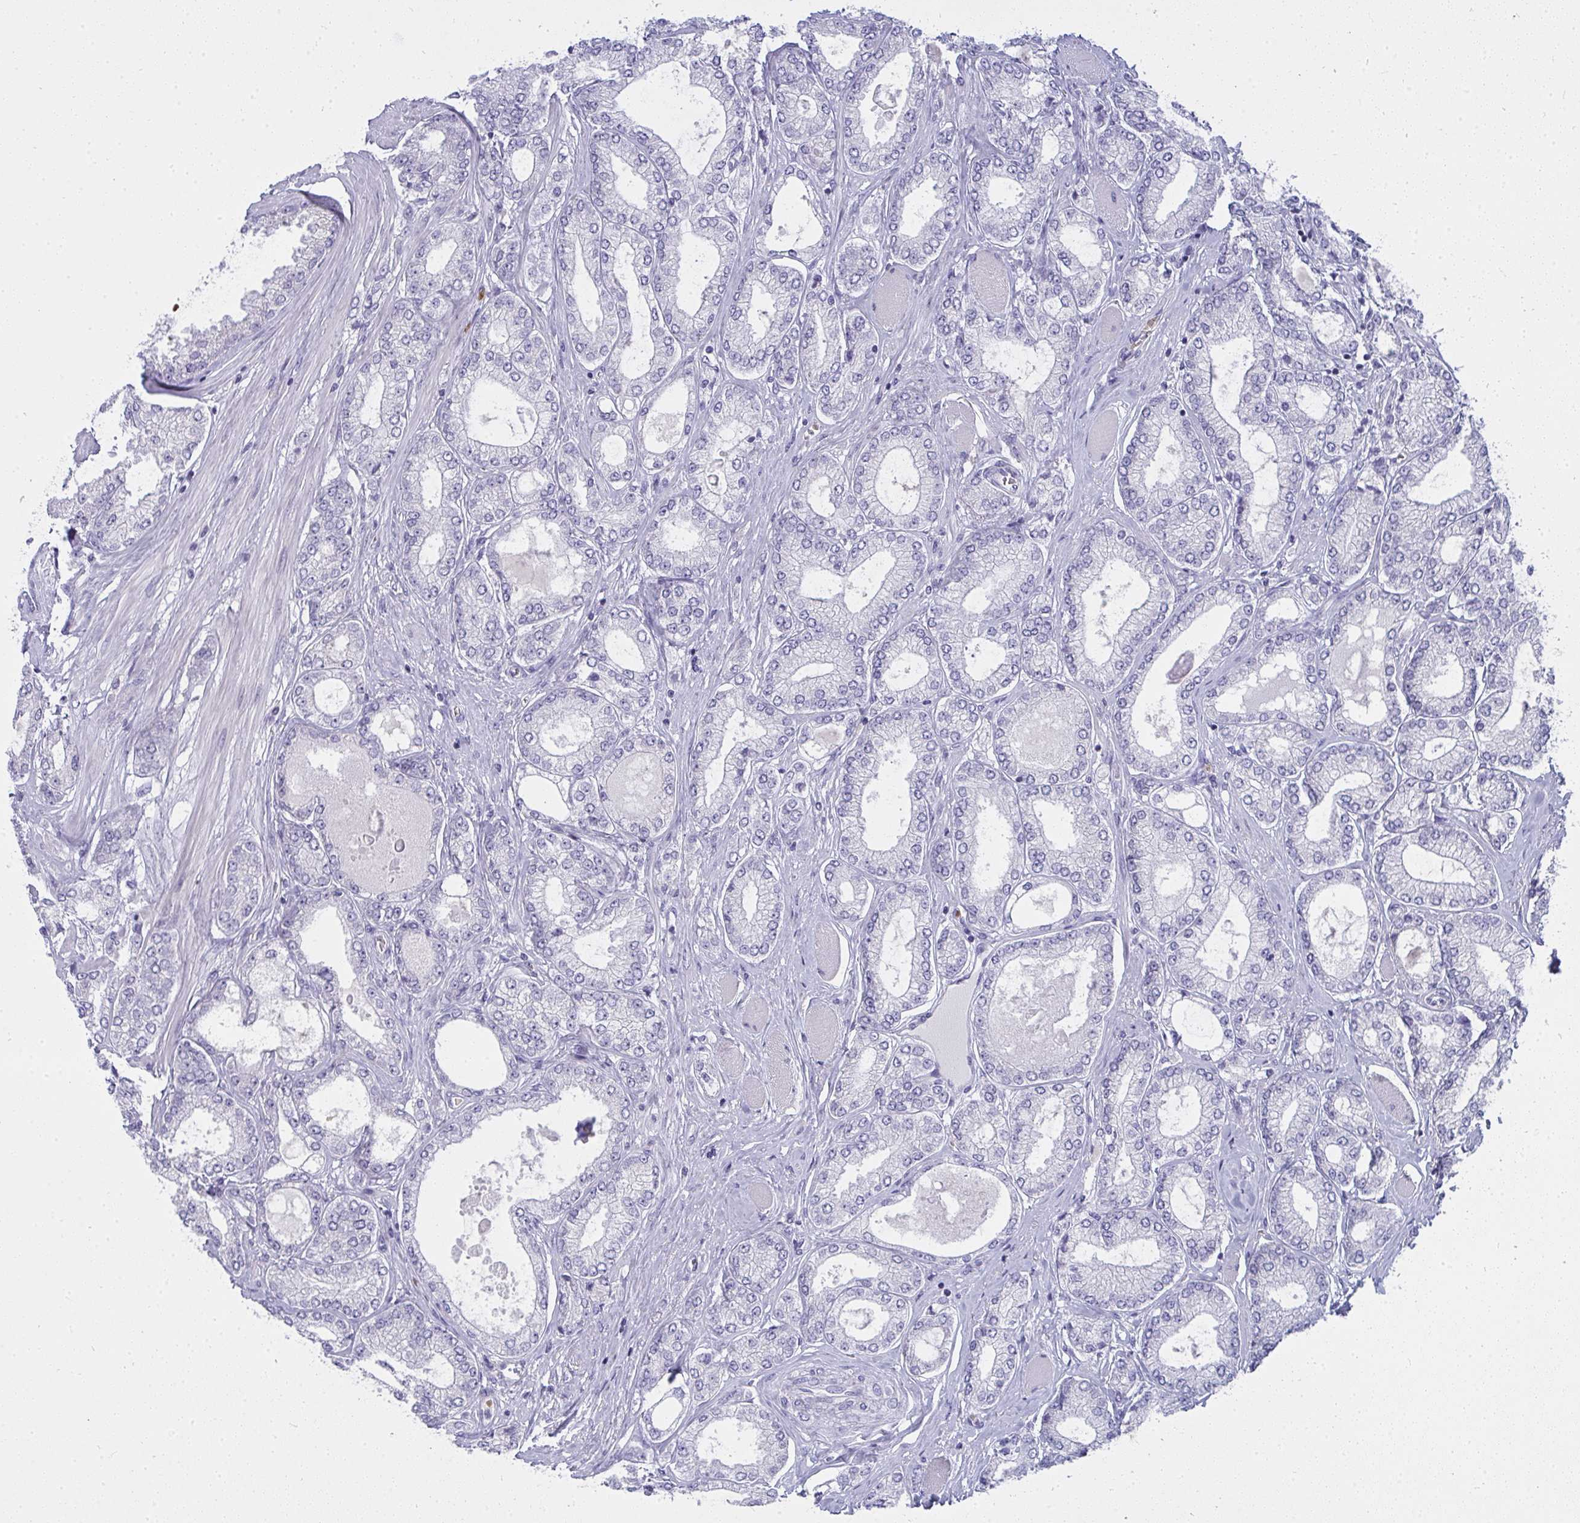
{"staining": {"intensity": "negative", "quantity": "none", "location": "none"}, "tissue": "prostate cancer", "cell_type": "Tumor cells", "image_type": "cancer", "snomed": [{"axis": "morphology", "description": "Adenocarcinoma, High grade"}, {"axis": "topography", "description": "Prostate"}], "caption": "An immunohistochemistry histopathology image of prostate cancer is shown. There is no staining in tumor cells of prostate cancer. (Immunohistochemistry (ihc), brightfield microscopy, high magnification).", "gene": "ZNF182", "patient": {"sex": "male", "age": 68}}